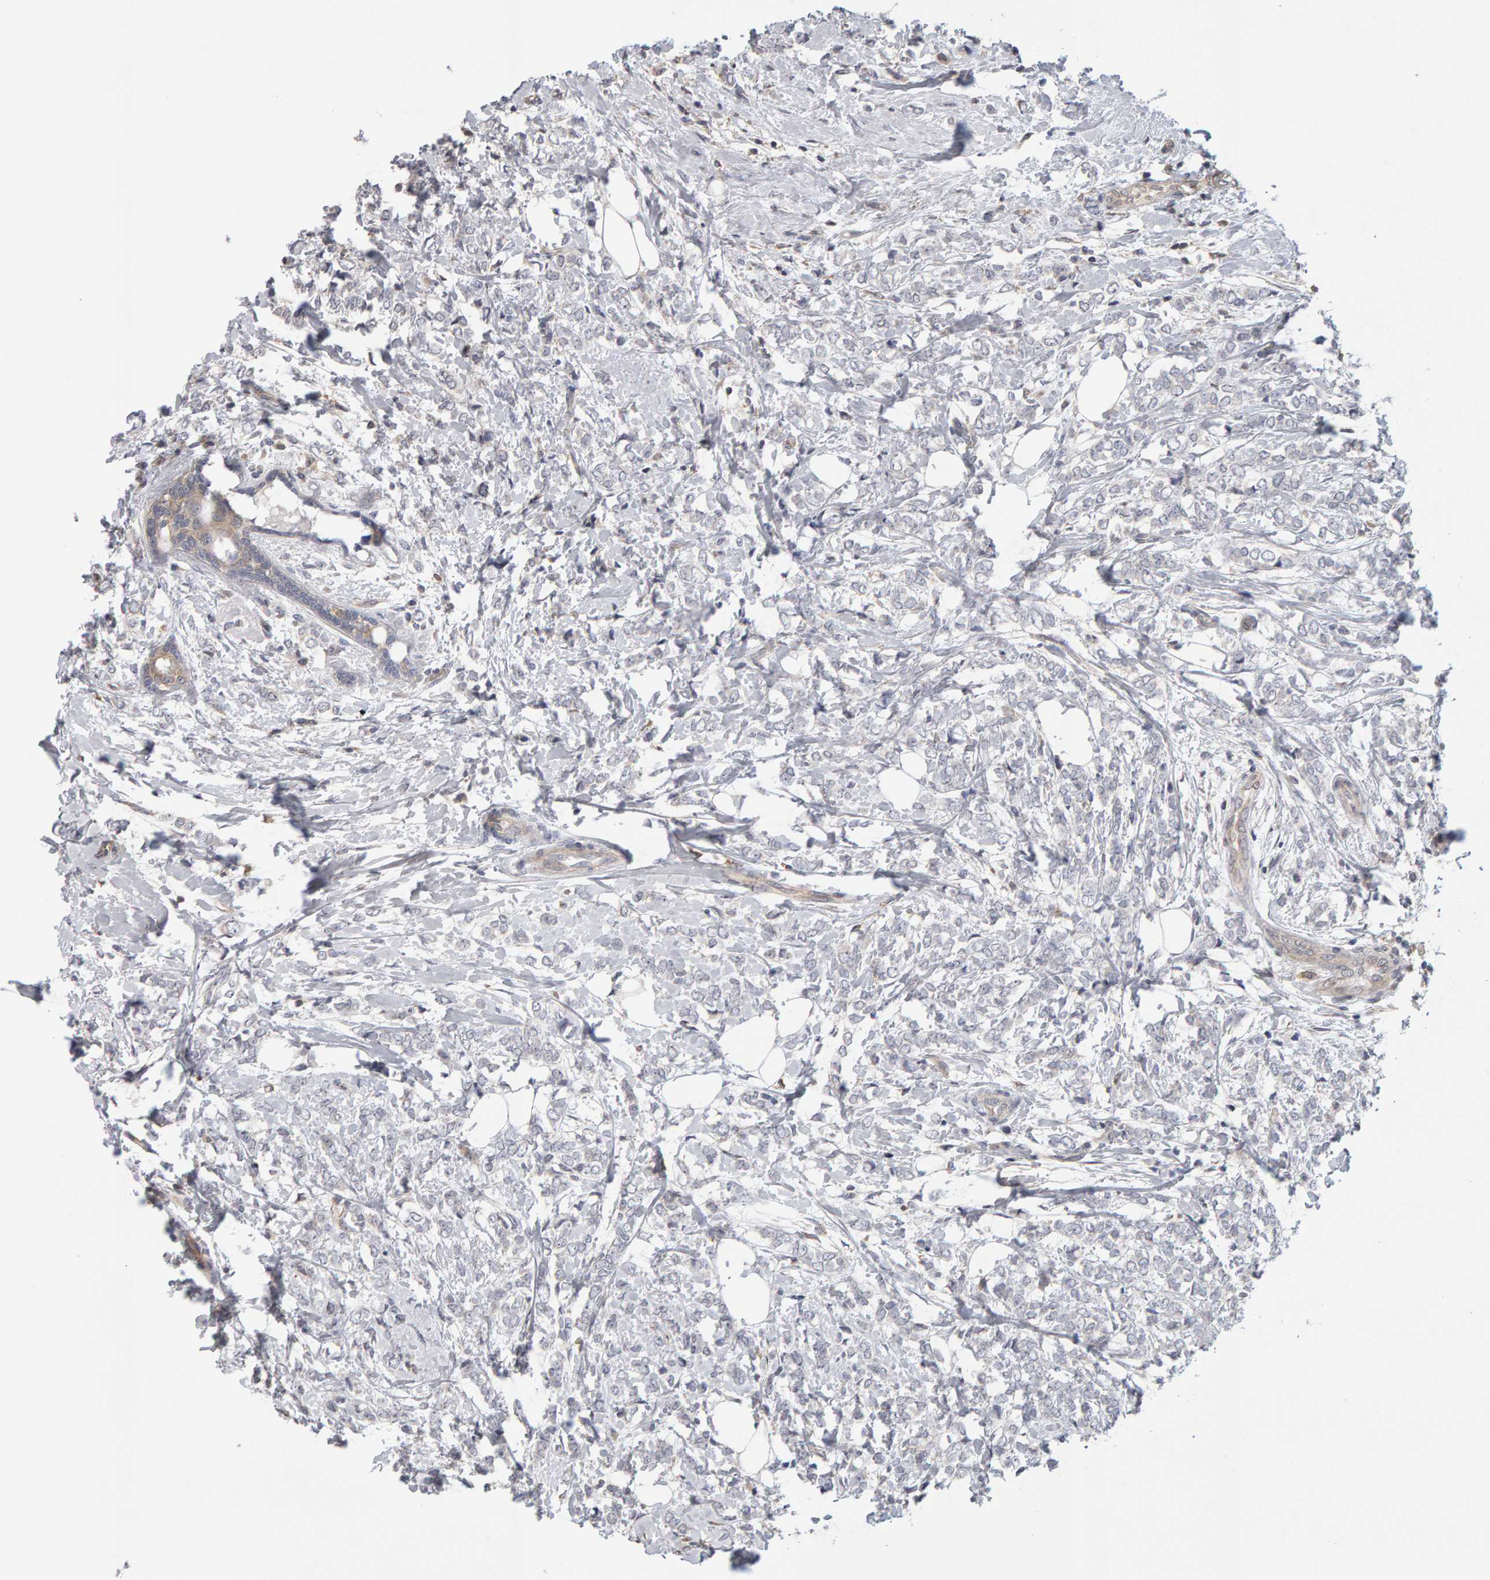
{"staining": {"intensity": "negative", "quantity": "none", "location": "none"}, "tissue": "breast cancer", "cell_type": "Tumor cells", "image_type": "cancer", "snomed": [{"axis": "morphology", "description": "Normal tissue, NOS"}, {"axis": "morphology", "description": "Lobular carcinoma"}, {"axis": "topography", "description": "Breast"}], "caption": "Lobular carcinoma (breast) stained for a protein using IHC exhibits no positivity tumor cells.", "gene": "MSRA", "patient": {"sex": "female", "age": 47}}